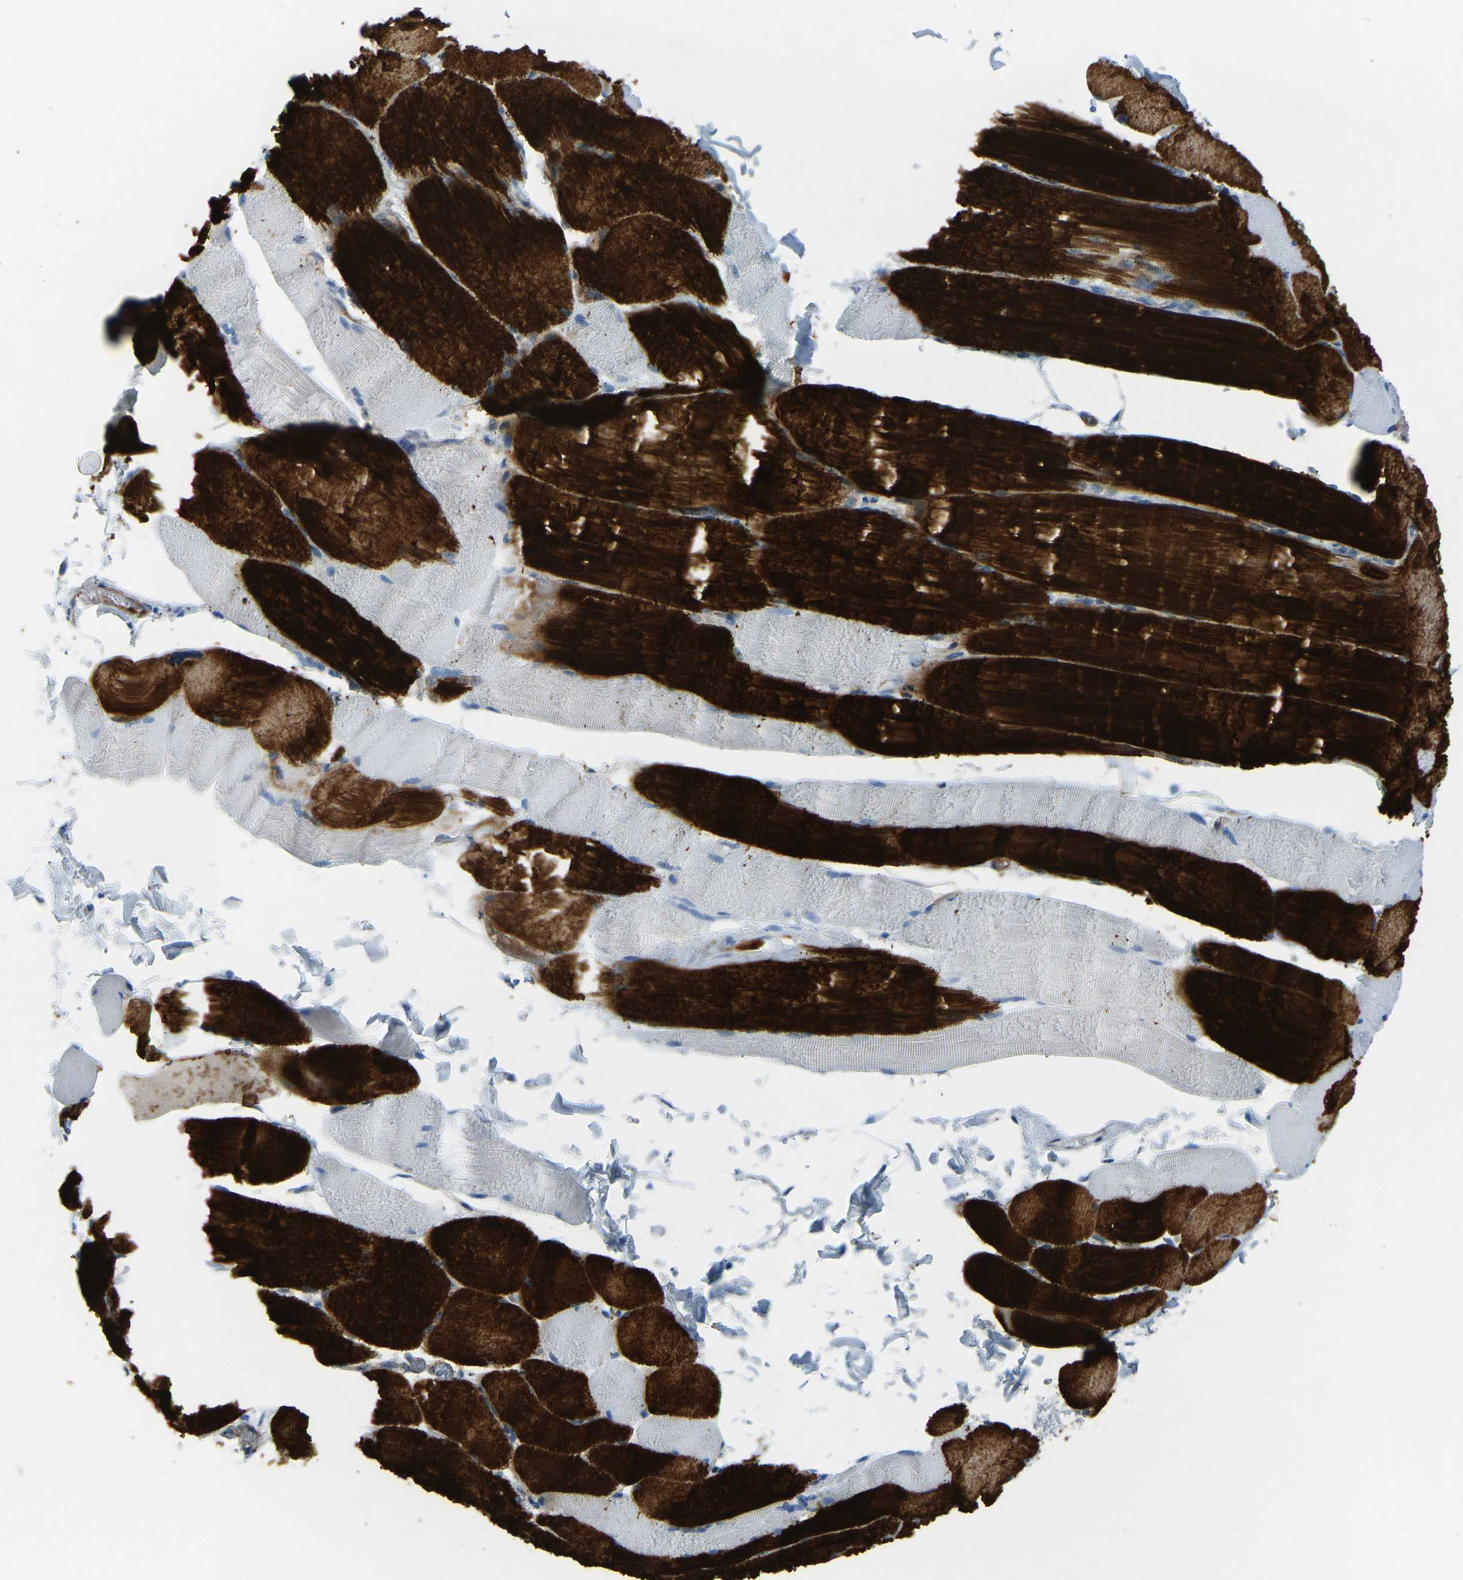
{"staining": {"intensity": "strong", "quantity": "25%-75%", "location": "cytoplasmic/membranous"}, "tissue": "skeletal muscle", "cell_type": "Myocytes", "image_type": "normal", "snomed": [{"axis": "morphology", "description": "Normal tissue, NOS"}, {"axis": "topography", "description": "Skin"}, {"axis": "topography", "description": "Skeletal muscle"}], "caption": "Immunohistochemistry (IHC) image of normal human skeletal muscle stained for a protein (brown), which reveals high levels of strong cytoplasmic/membranous positivity in approximately 25%-75% of myocytes.", "gene": "MYL3", "patient": {"sex": "male", "age": 83}}